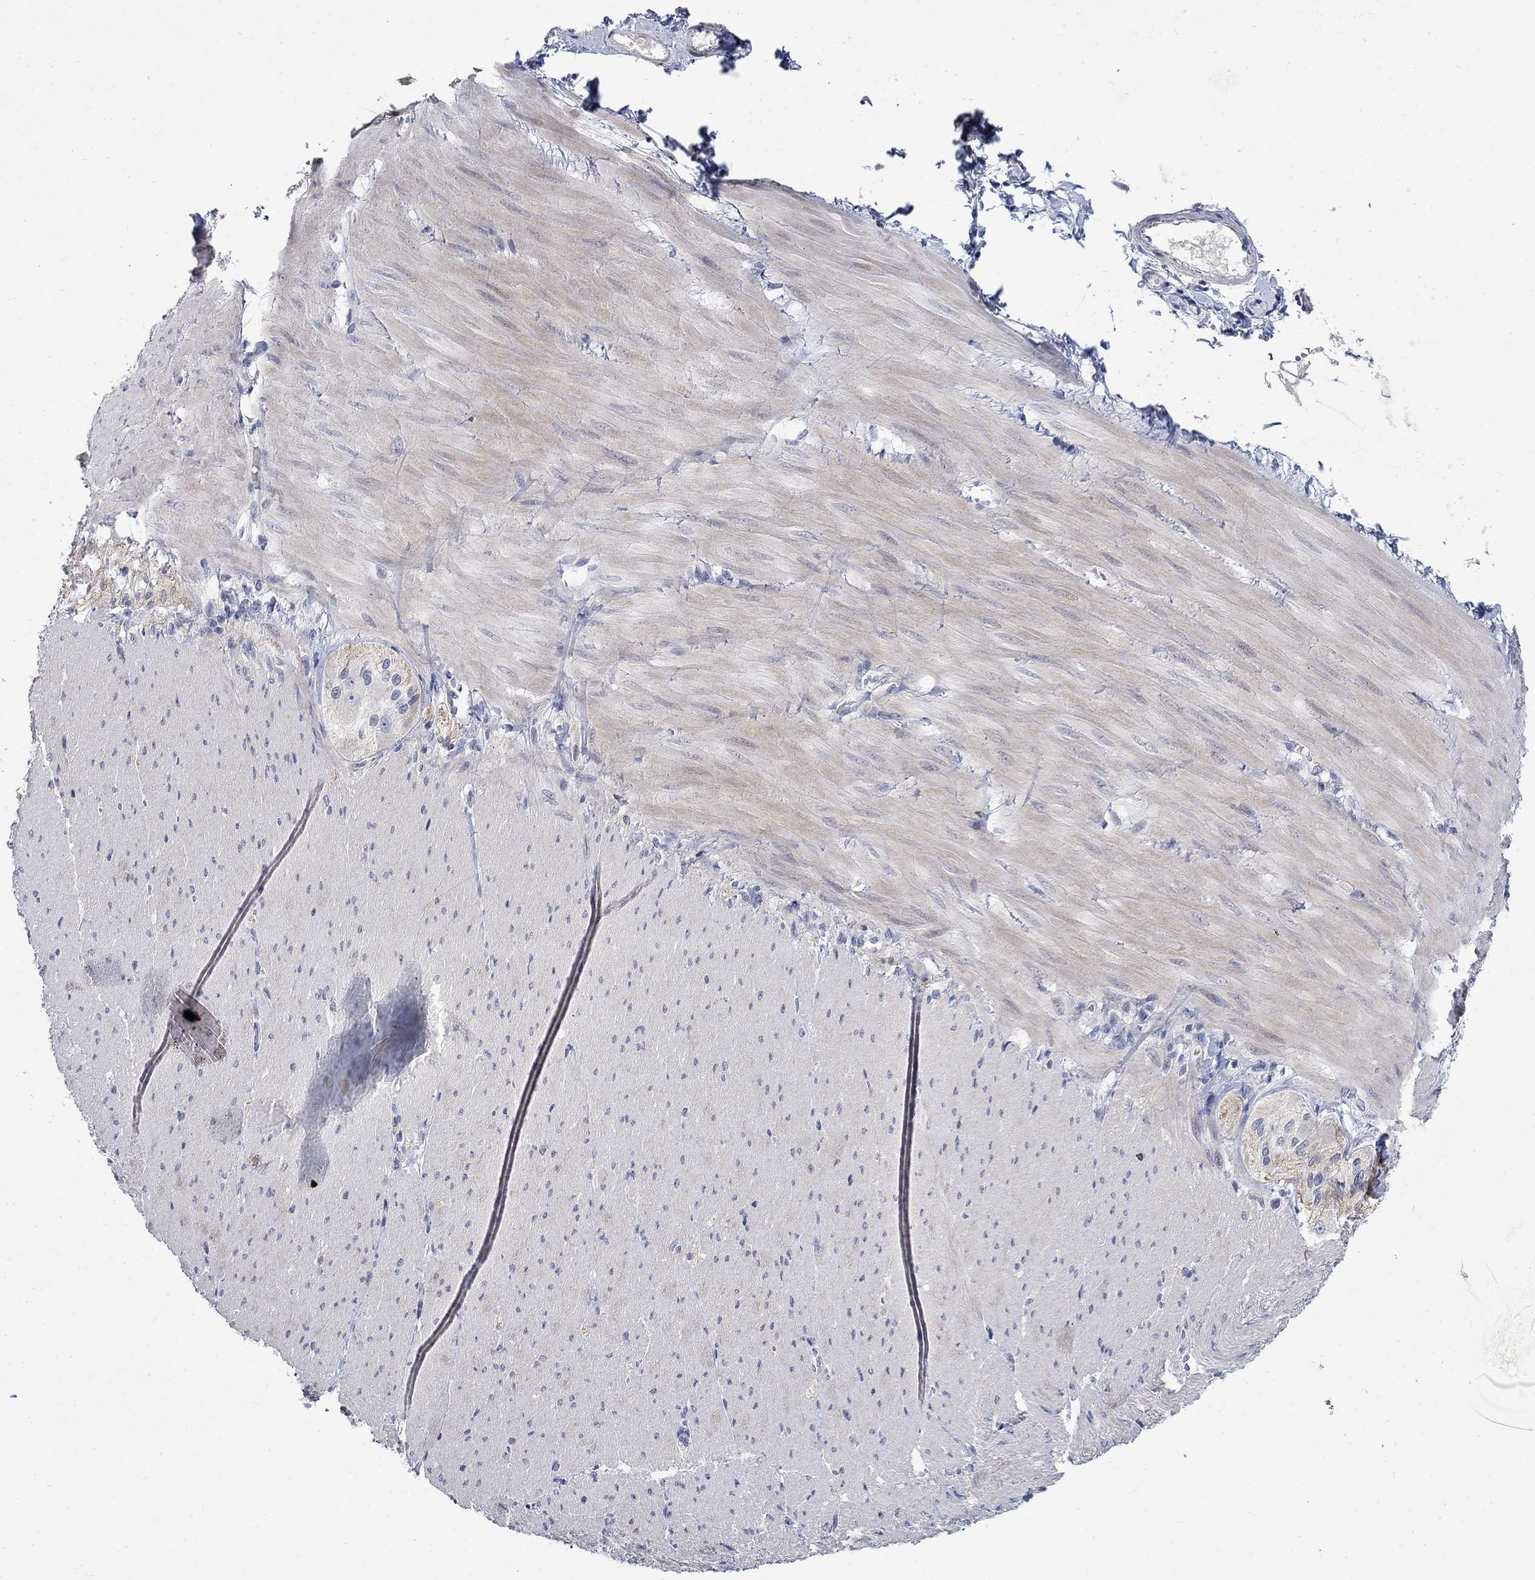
{"staining": {"intensity": "negative", "quantity": "none", "location": "none"}, "tissue": "adipose tissue", "cell_type": "Adipocytes", "image_type": "normal", "snomed": [{"axis": "morphology", "description": "Normal tissue, NOS"}, {"axis": "topography", "description": "Smooth muscle"}, {"axis": "topography", "description": "Duodenum"}, {"axis": "topography", "description": "Peripheral nerve tissue"}], "caption": "DAB (3,3'-diaminobenzidine) immunohistochemical staining of normal human adipose tissue reveals no significant expression in adipocytes.", "gene": "DLK1", "patient": {"sex": "female", "age": 61}}